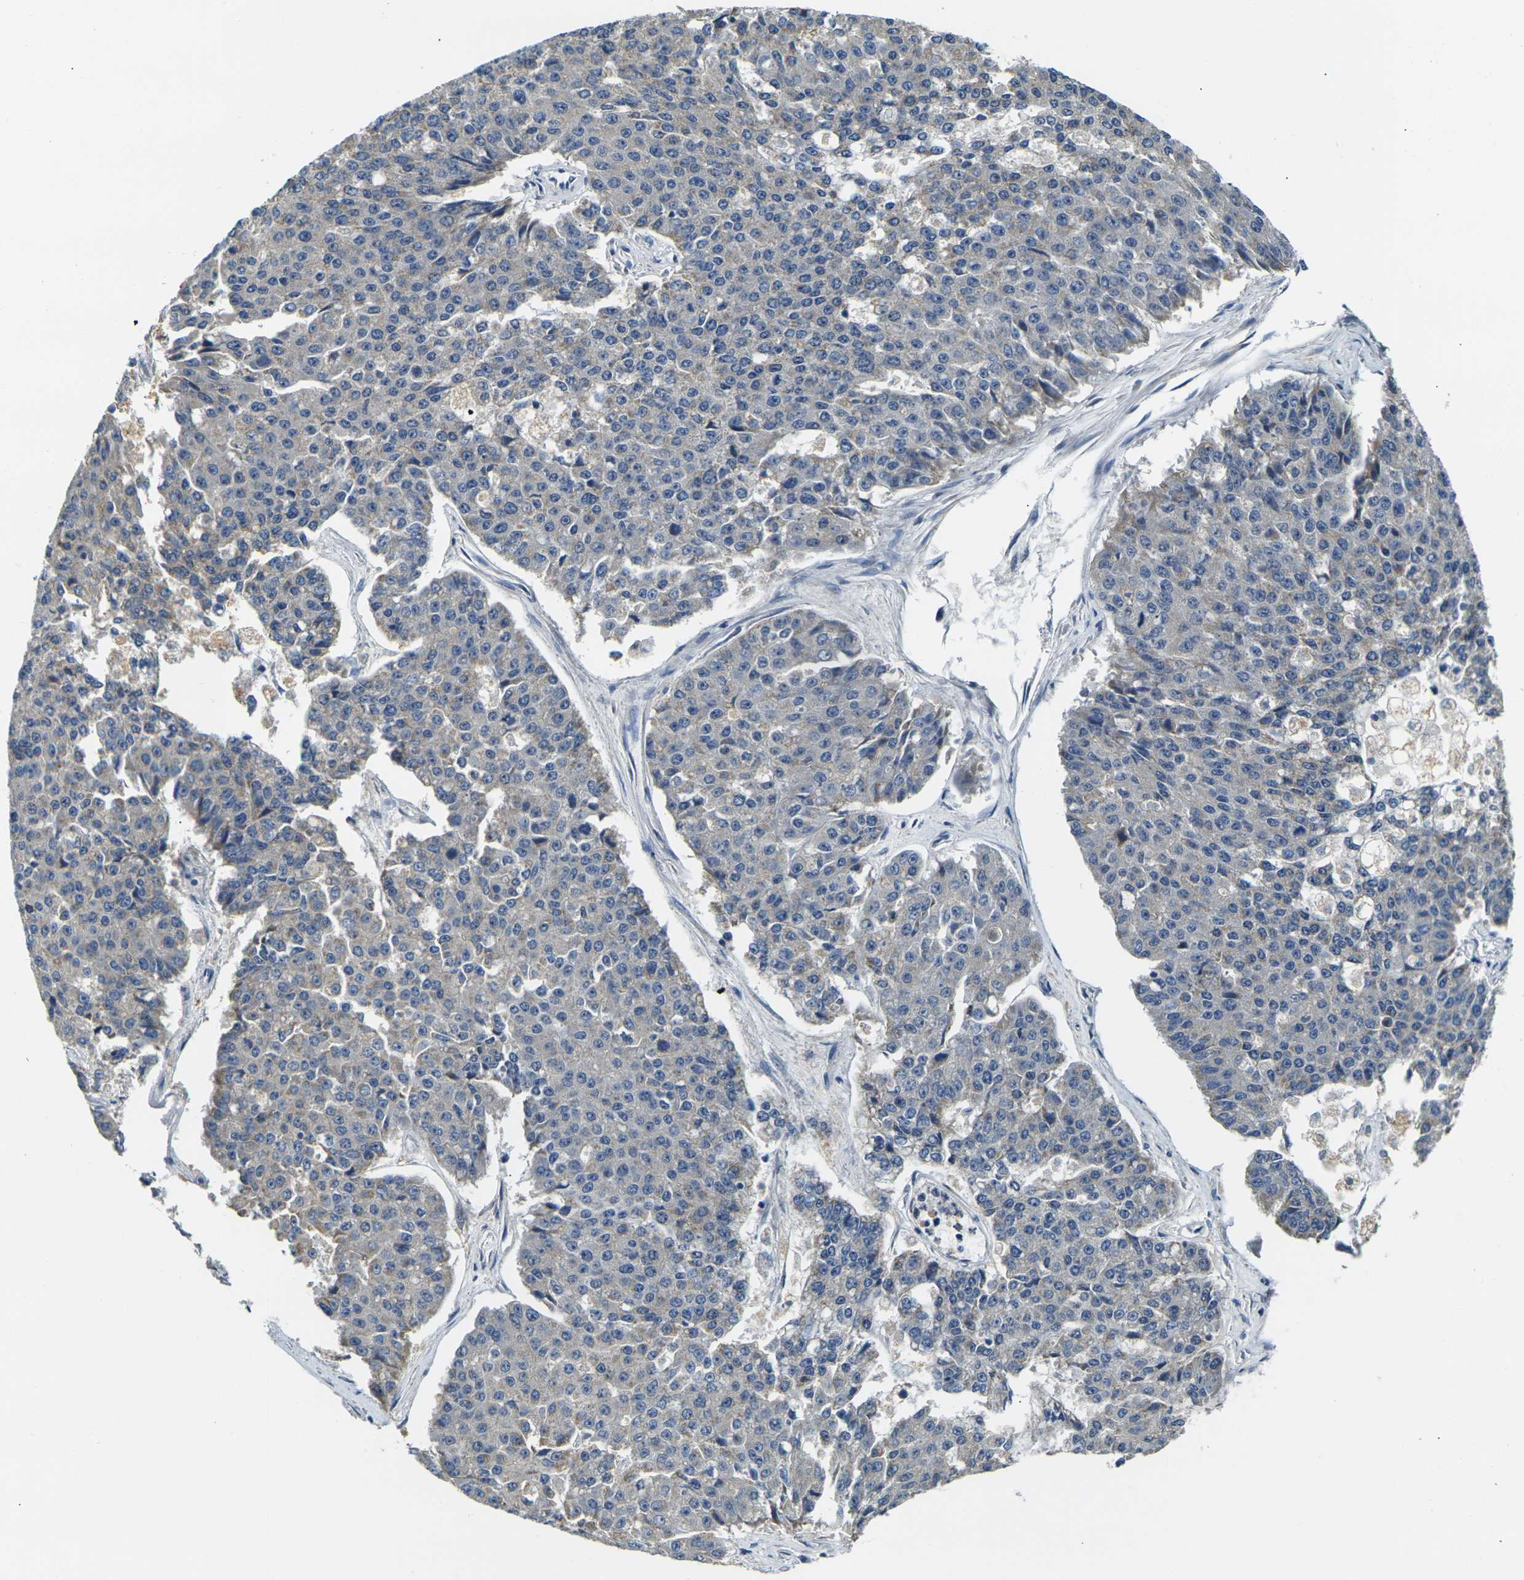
{"staining": {"intensity": "negative", "quantity": "none", "location": "none"}, "tissue": "pancreatic cancer", "cell_type": "Tumor cells", "image_type": "cancer", "snomed": [{"axis": "morphology", "description": "Adenocarcinoma, NOS"}, {"axis": "topography", "description": "Pancreas"}], "caption": "A histopathology image of adenocarcinoma (pancreatic) stained for a protein displays no brown staining in tumor cells.", "gene": "SHISAL2B", "patient": {"sex": "male", "age": 50}}